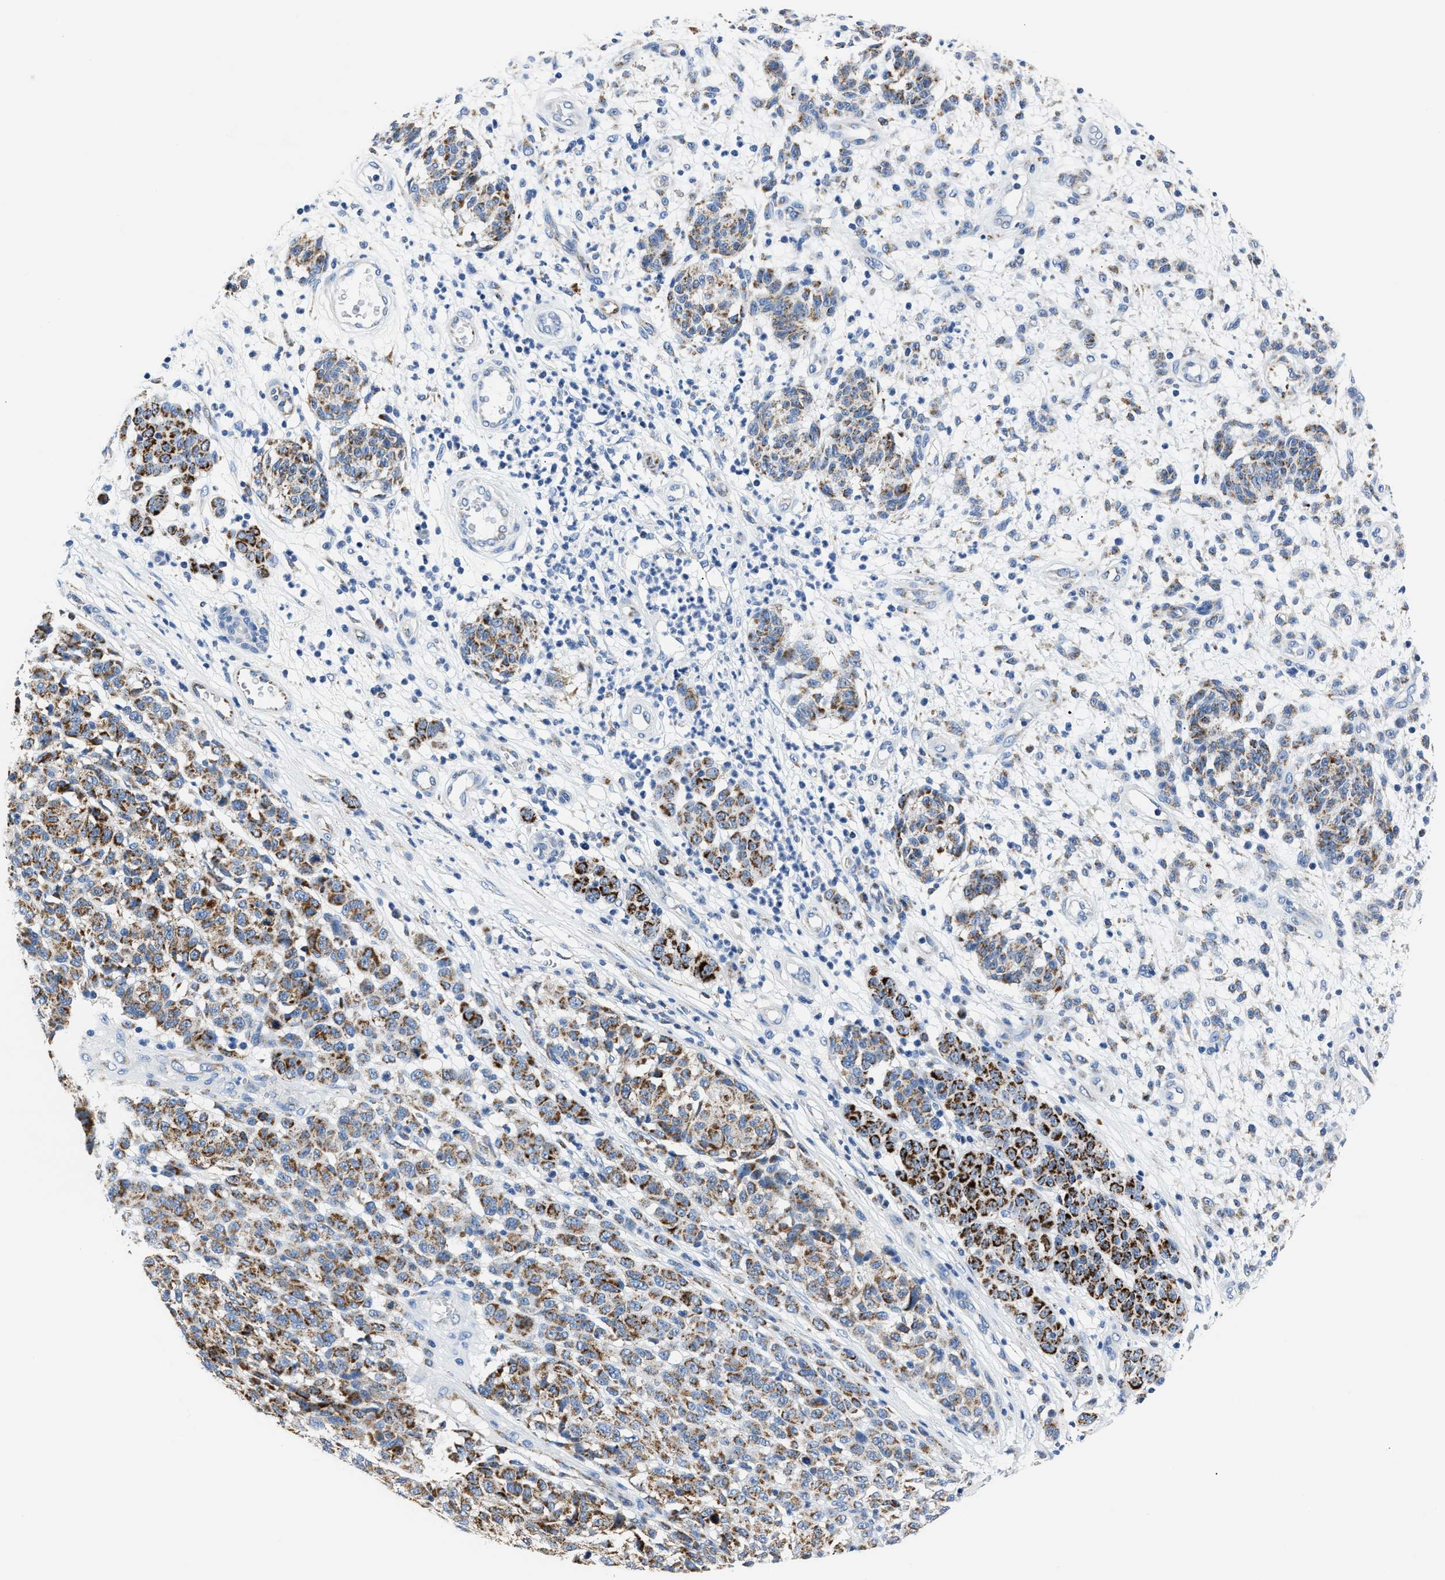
{"staining": {"intensity": "strong", "quantity": ">75%", "location": "cytoplasmic/membranous"}, "tissue": "melanoma", "cell_type": "Tumor cells", "image_type": "cancer", "snomed": [{"axis": "morphology", "description": "Malignant melanoma, NOS"}, {"axis": "topography", "description": "Skin"}], "caption": "Protein staining by immunohistochemistry (IHC) shows strong cytoplasmic/membranous staining in approximately >75% of tumor cells in malignant melanoma.", "gene": "AMACR", "patient": {"sex": "male", "age": 59}}